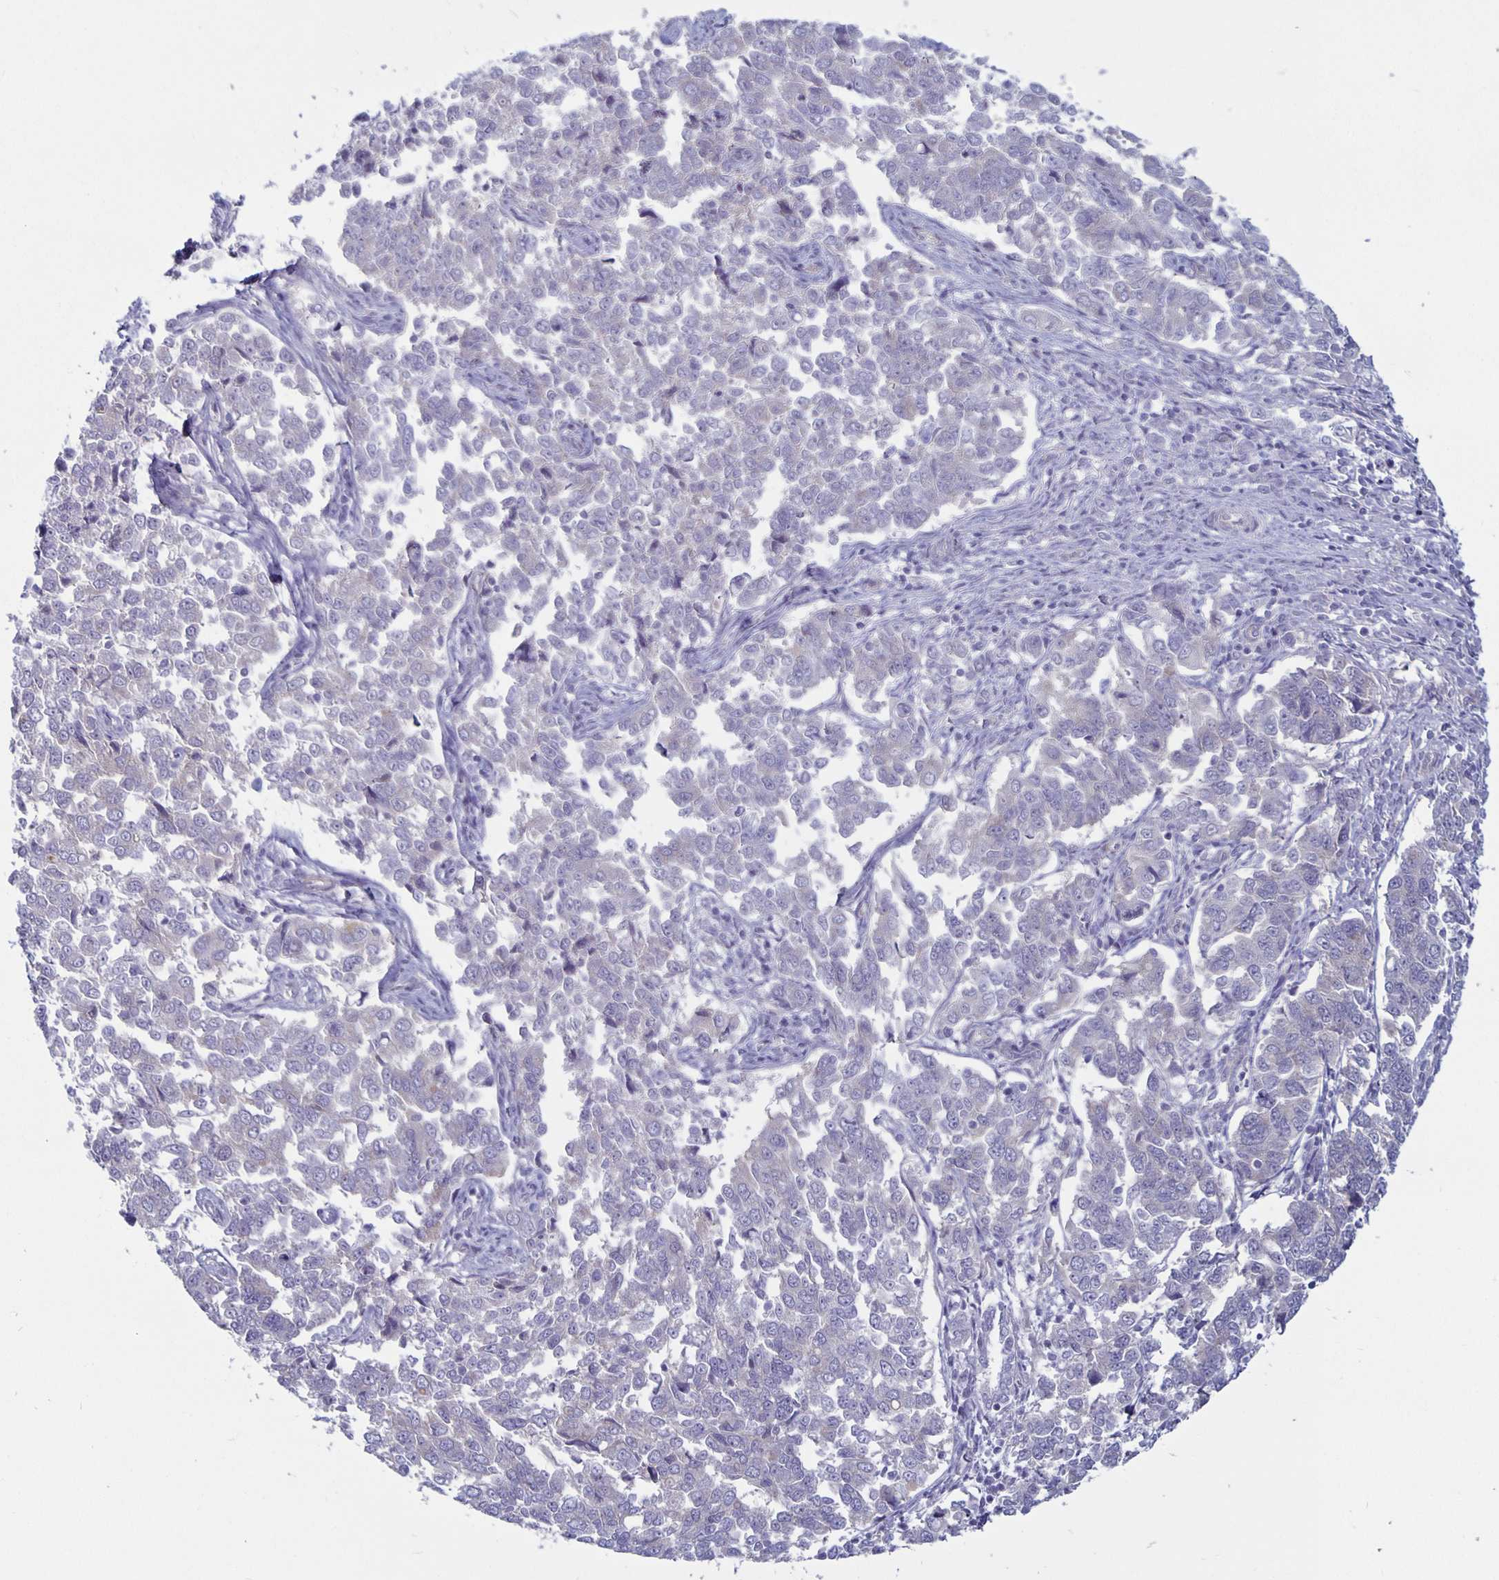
{"staining": {"intensity": "negative", "quantity": "none", "location": "none"}, "tissue": "endometrial cancer", "cell_type": "Tumor cells", "image_type": "cancer", "snomed": [{"axis": "morphology", "description": "Adenocarcinoma, NOS"}, {"axis": "topography", "description": "Endometrium"}], "caption": "An immunohistochemistry image of endometrial cancer is shown. There is no staining in tumor cells of endometrial cancer.", "gene": "PLCB3", "patient": {"sex": "female", "age": 43}}